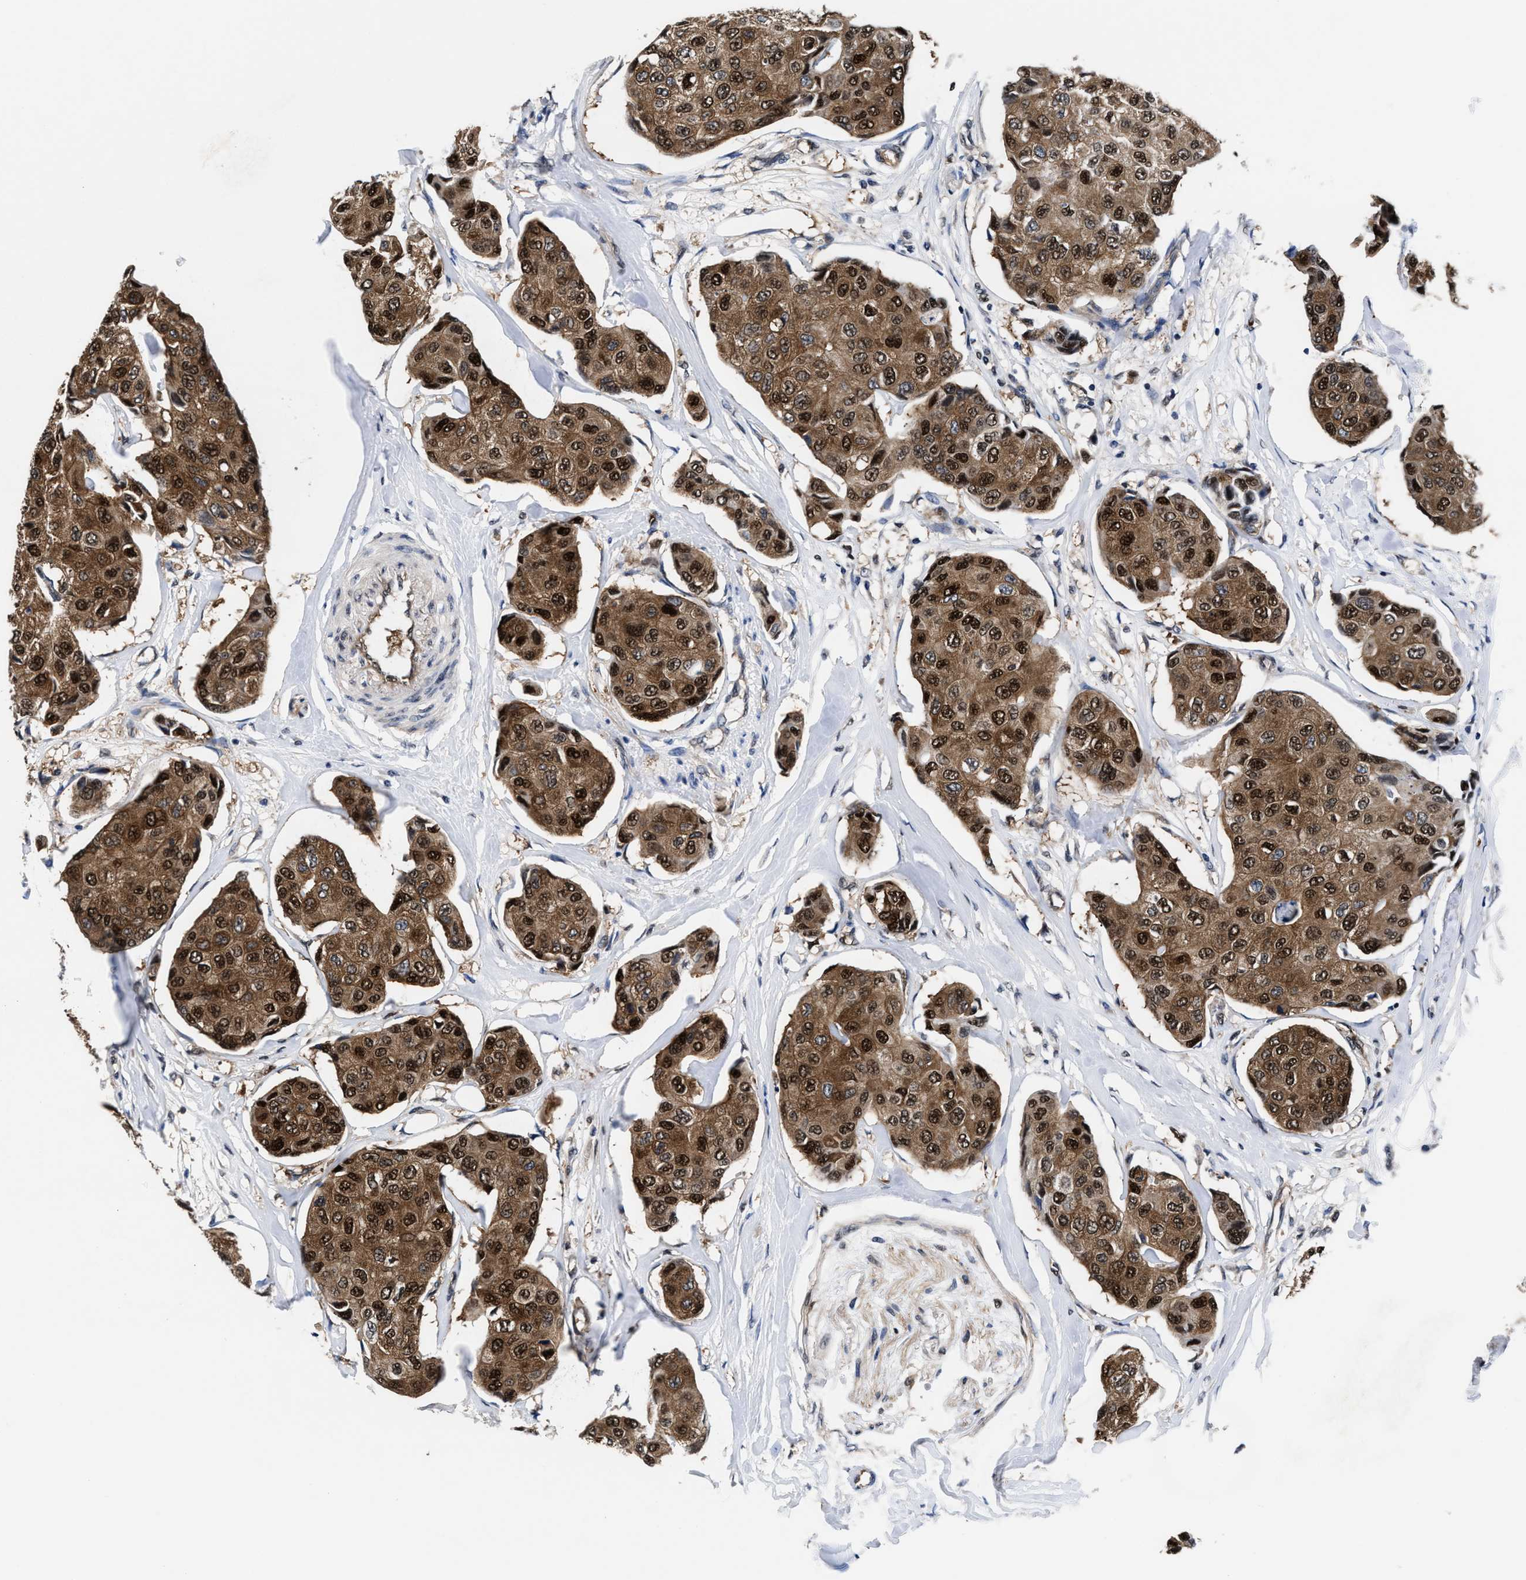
{"staining": {"intensity": "strong", "quantity": ">75%", "location": "cytoplasmic/membranous,nuclear"}, "tissue": "breast cancer", "cell_type": "Tumor cells", "image_type": "cancer", "snomed": [{"axis": "morphology", "description": "Duct carcinoma"}, {"axis": "topography", "description": "Breast"}], "caption": "Immunohistochemical staining of human breast invasive ductal carcinoma shows high levels of strong cytoplasmic/membranous and nuclear protein expression in approximately >75% of tumor cells. Nuclei are stained in blue.", "gene": "ACLY", "patient": {"sex": "female", "age": 80}}